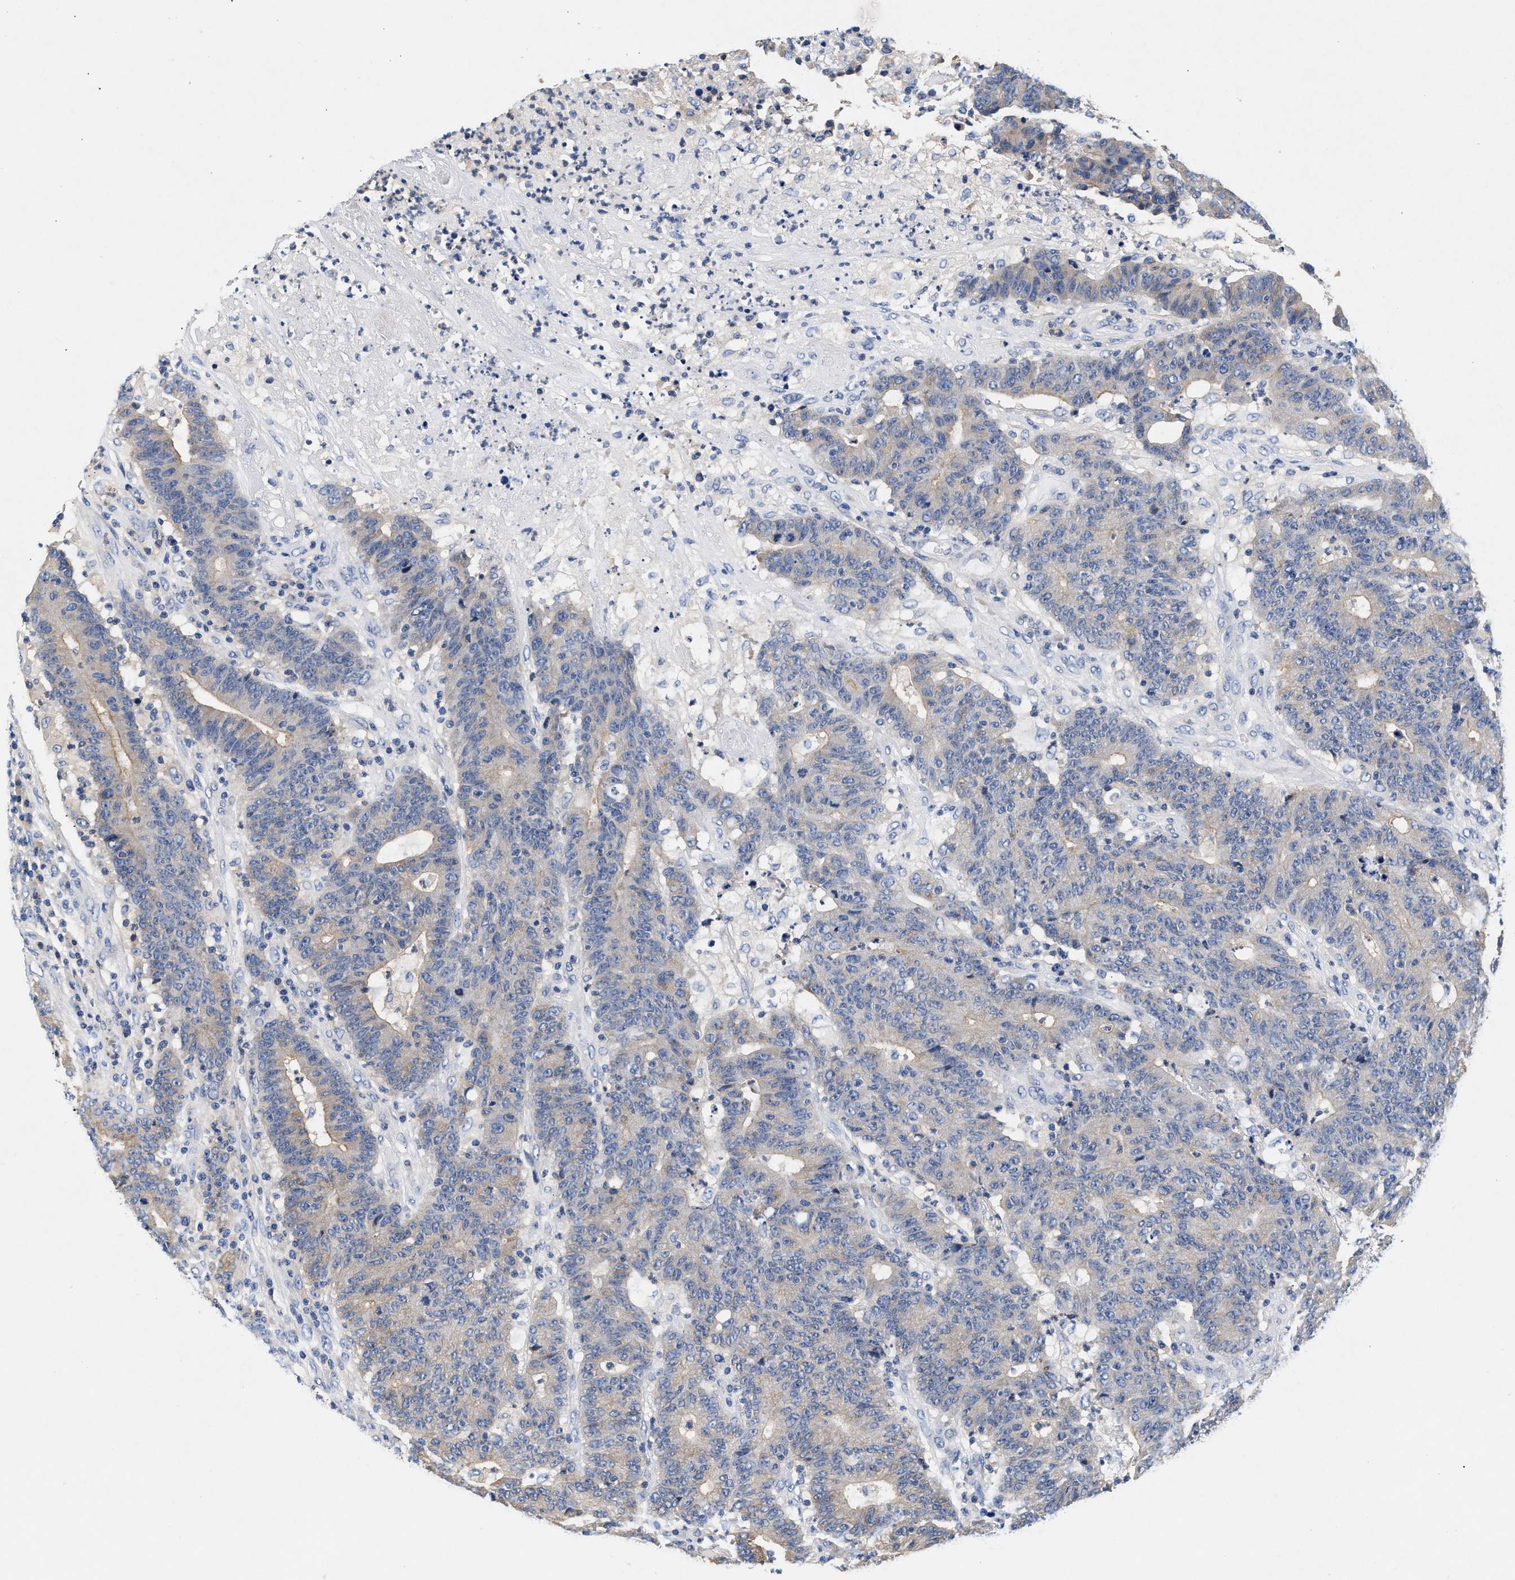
{"staining": {"intensity": "weak", "quantity": "<25%", "location": "cytoplasmic/membranous"}, "tissue": "colorectal cancer", "cell_type": "Tumor cells", "image_type": "cancer", "snomed": [{"axis": "morphology", "description": "Normal tissue, NOS"}, {"axis": "morphology", "description": "Adenocarcinoma, NOS"}, {"axis": "topography", "description": "Colon"}], "caption": "Protein analysis of colorectal cancer exhibits no significant expression in tumor cells.", "gene": "GNAI3", "patient": {"sex": "female", "age": 75}}